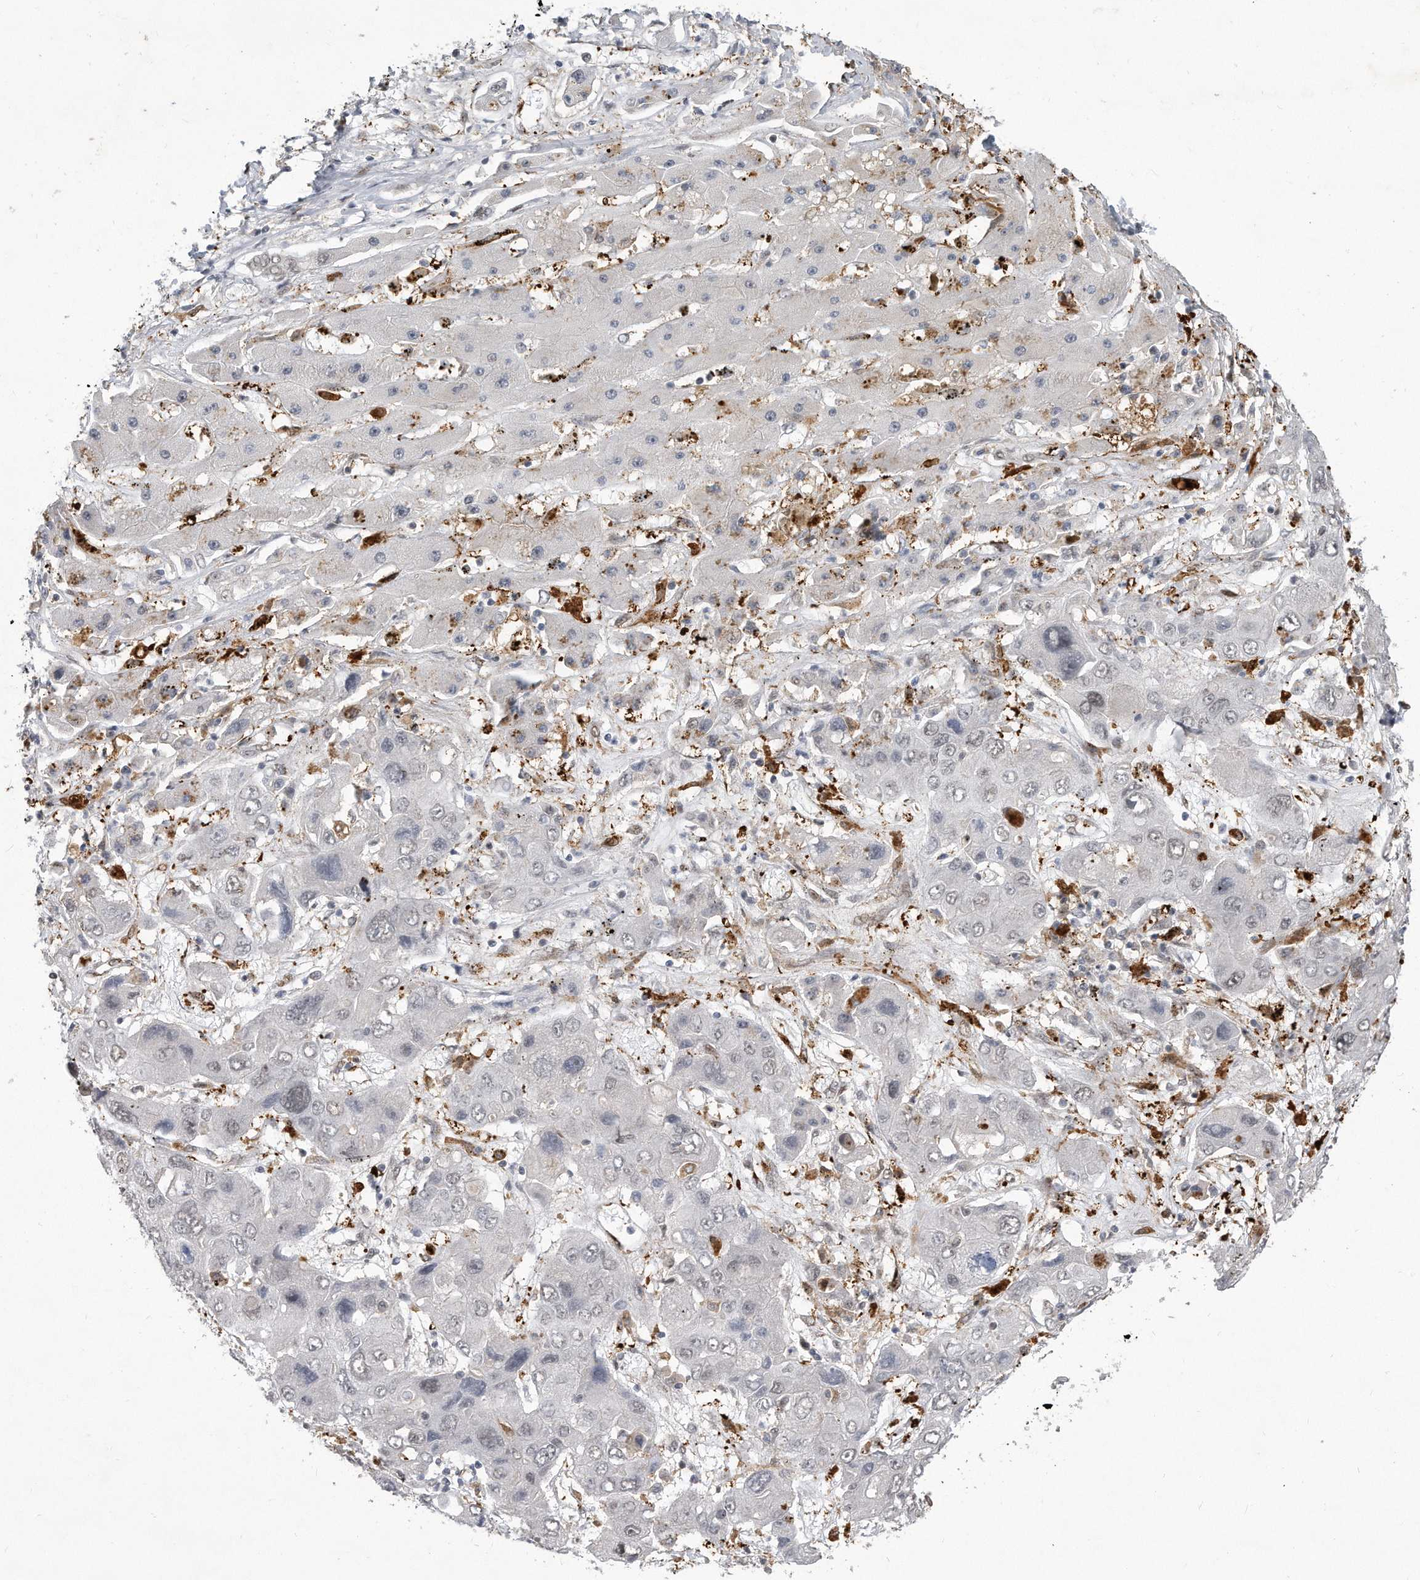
{"staining": {"intensity": "negative", "quantity": "none", "location": "none"}, "tissue": "liver cancer", "cell_type": "Tumor cells", "image_type": "cancer", "snomed": [{"axis": "morphology", "description": "Cholangiocarcinoma"}, {"axis": "topography", "description": "Liver"}], "caption": "Immunohistochemistry micrograph of neoplastic tissue: human liver cancer (cholangiocarcinoma) stained with DAB displays no significant protein expression in tumor cells.", "gene": "PGBD2", "patient": {"sex": "male", "age": 67}}